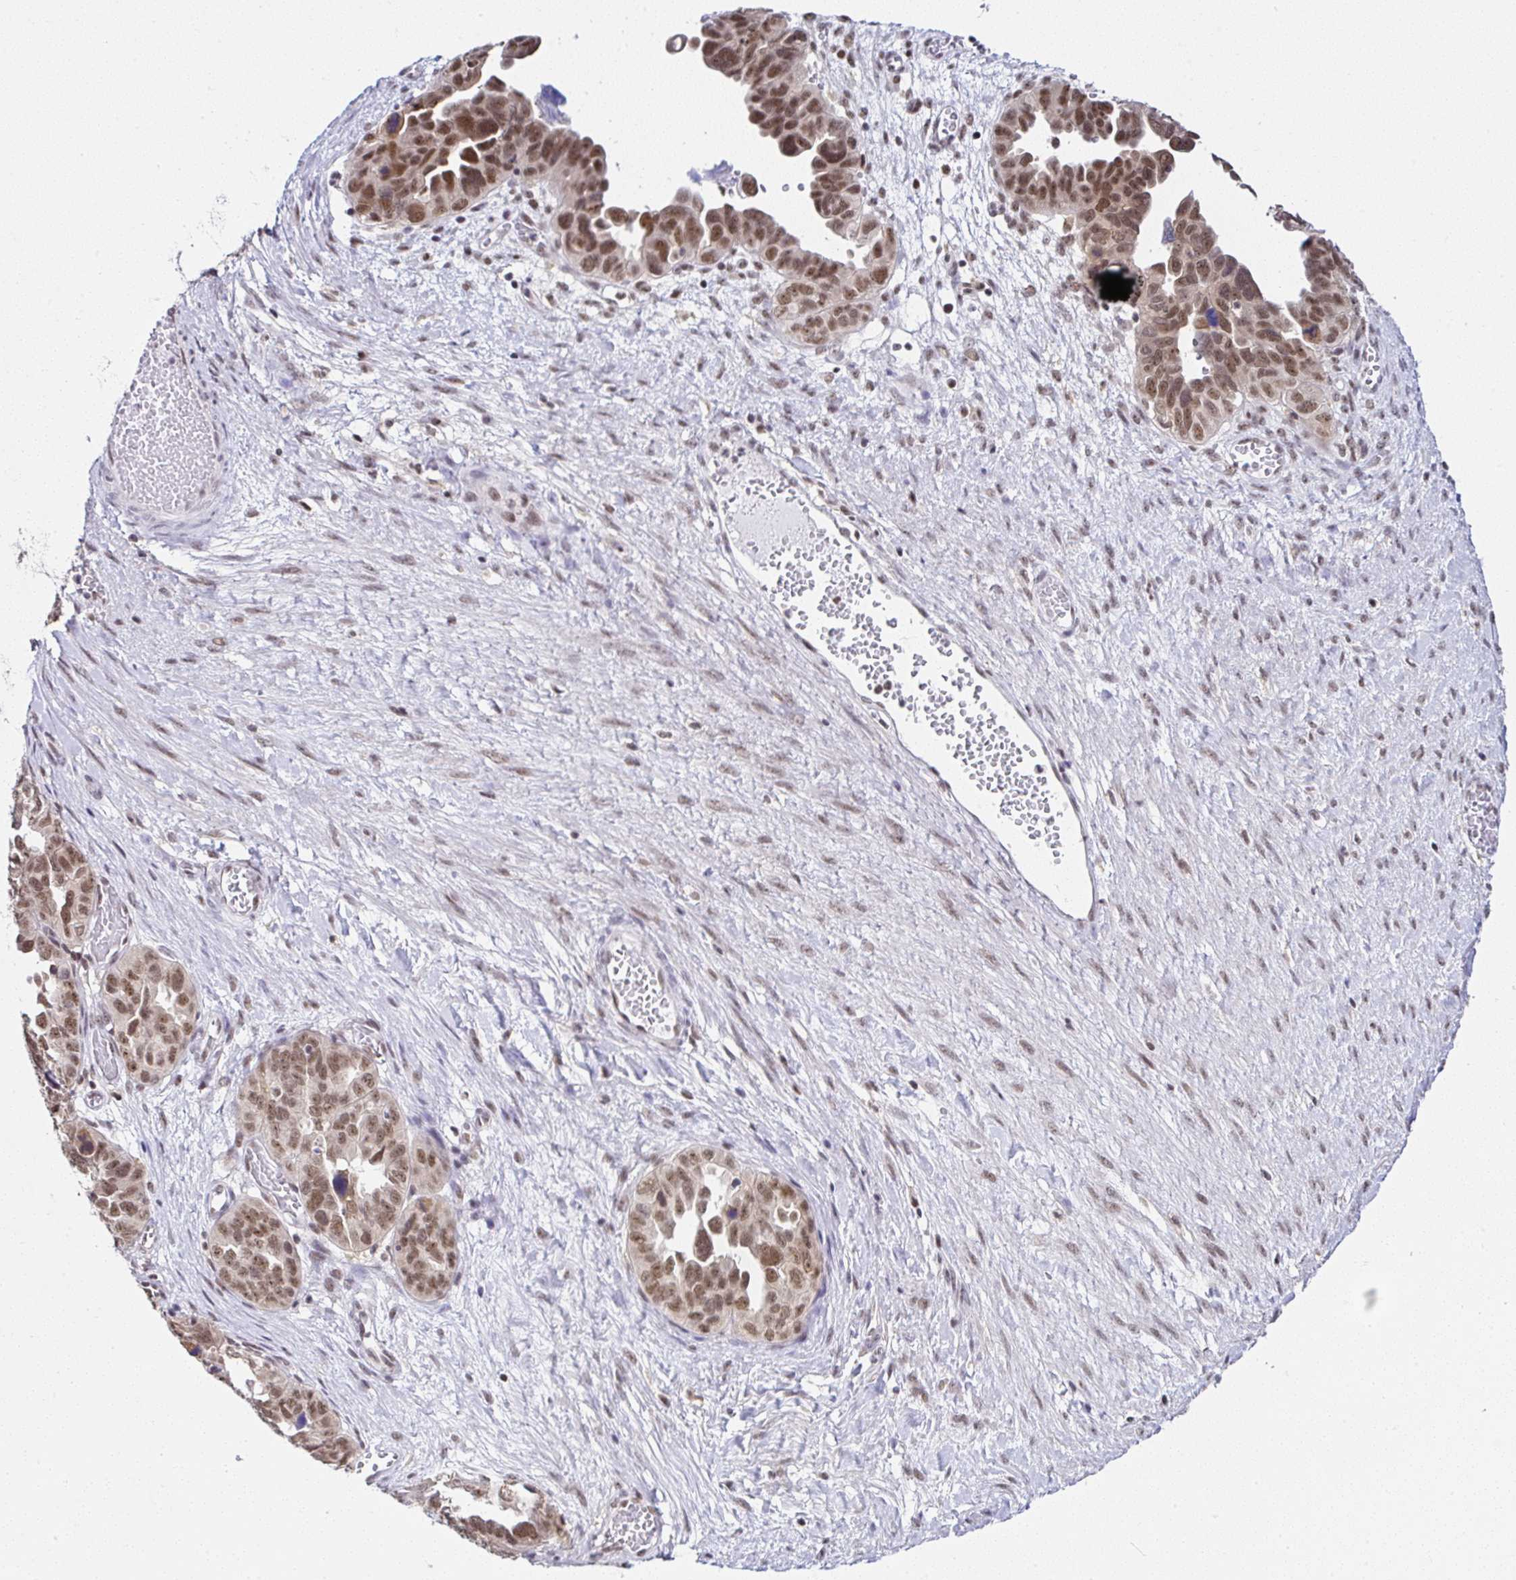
{"staining": {"intensity": "moderate", "quantity": ">75%", "location": "nuclear"}, "tissue": "ovarian cancer", "cell_type": "Tumor cells", "image_type": "cancer", "snomed": [{"axis": "morphology", "description": "Cystadenocarcinoma, serous, NOS"}, {"axis": "topography", "description": "Ovary"}], "caption": "DAB immunohistochemical staining of human serous cystadenocarcinoma (ovarian) shows moderate nuclear protein expression in about >75% of tumor cells.", "gene": "PTPN2", "patient": {"sex": "female", "age": 64}}